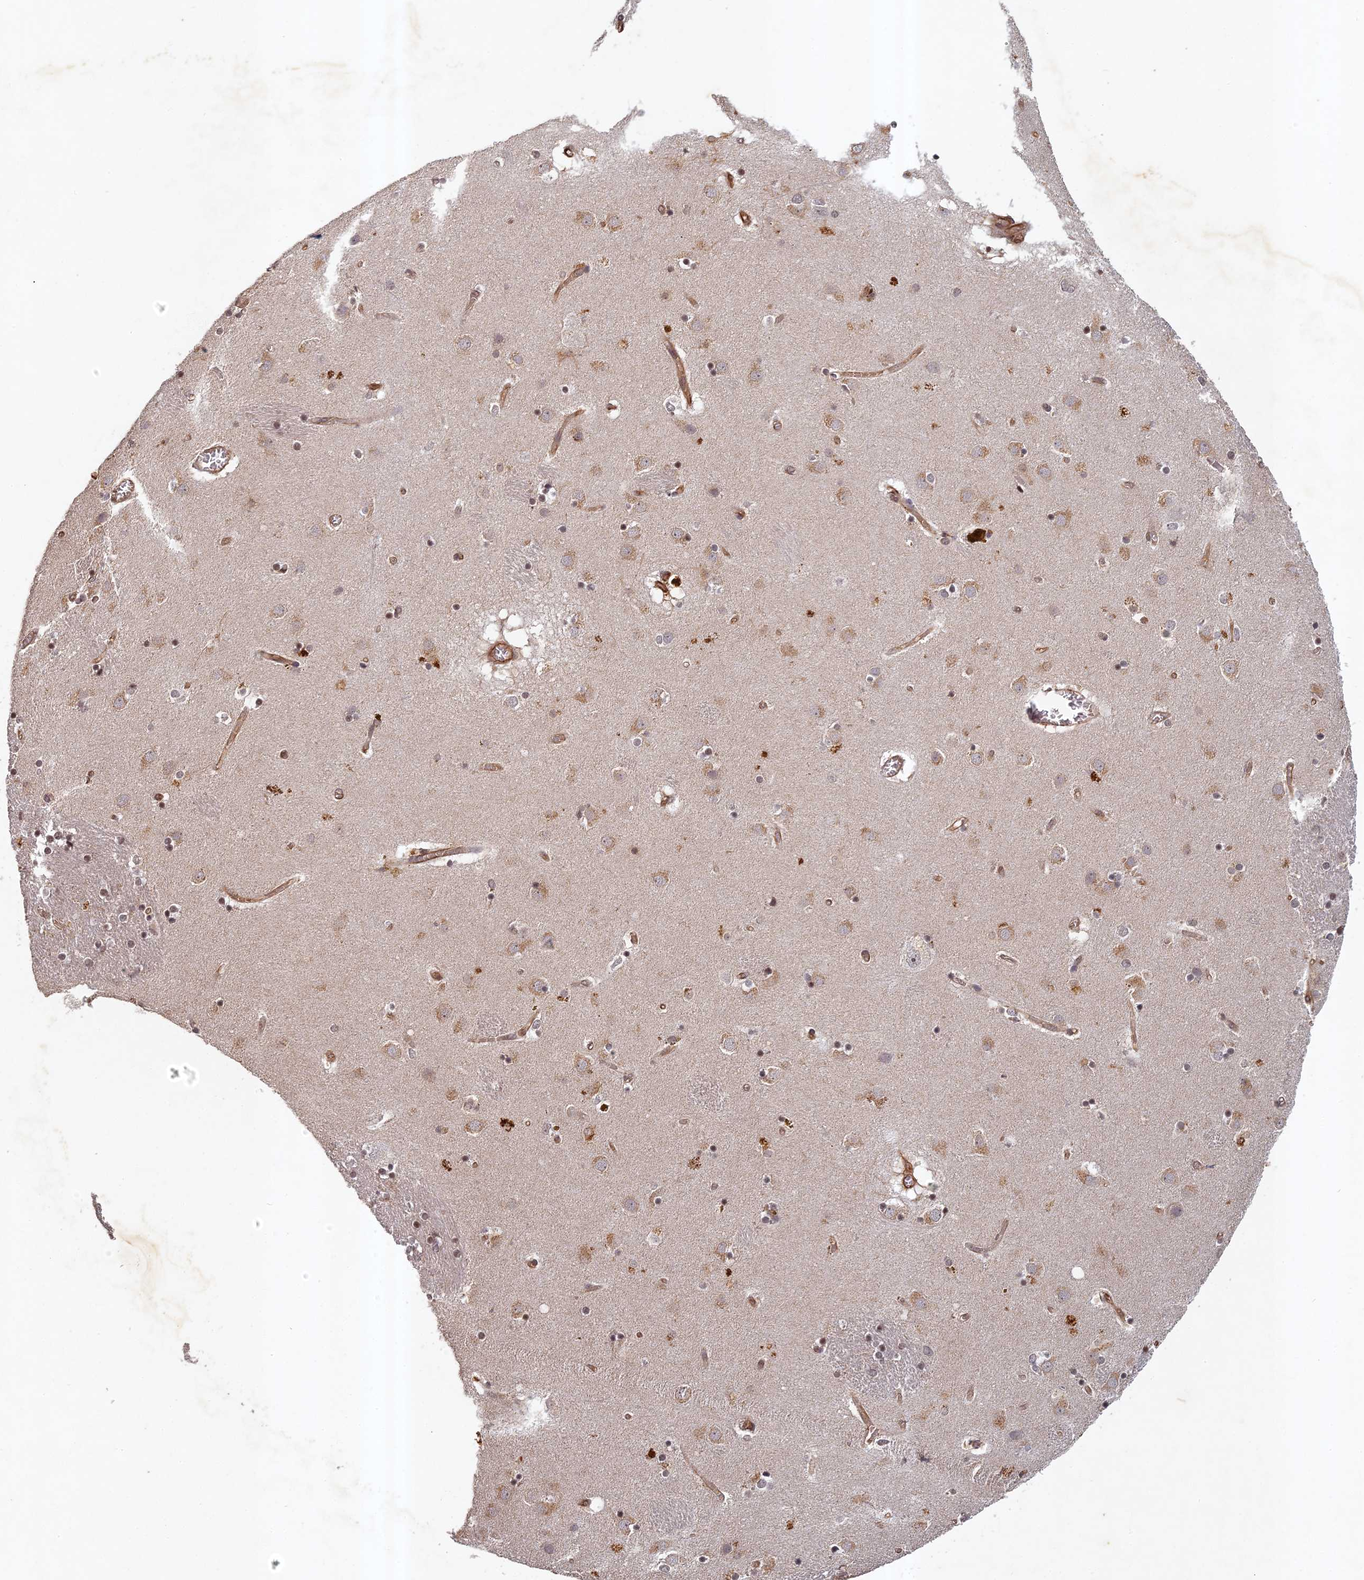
{"staining": {"intensity": "weak", "quantity": "25%-75%", "location": "cytoplasmic/membranous,nuclear"}, "tissue": "caudate", "cell_type": "Glial cells", "image_type": "normal", "snomed": [{"axis": "morphology", "description": "Normal tissue, NOS"}, {"axis": "topography", "description": "Lateral ventricle wall"}], "caption": "Protein analysis of benign caudate shows weak cytoplasmic/membranous,nuclear staining in approximately 25%-75% of glial cells. The staining was performed using DAB, with brown indicating positive protein expression. Nuclei are stained blue with hematoxylin.", "gene": "ABCB10", "patient": {"sex": "male", "age": 70}}